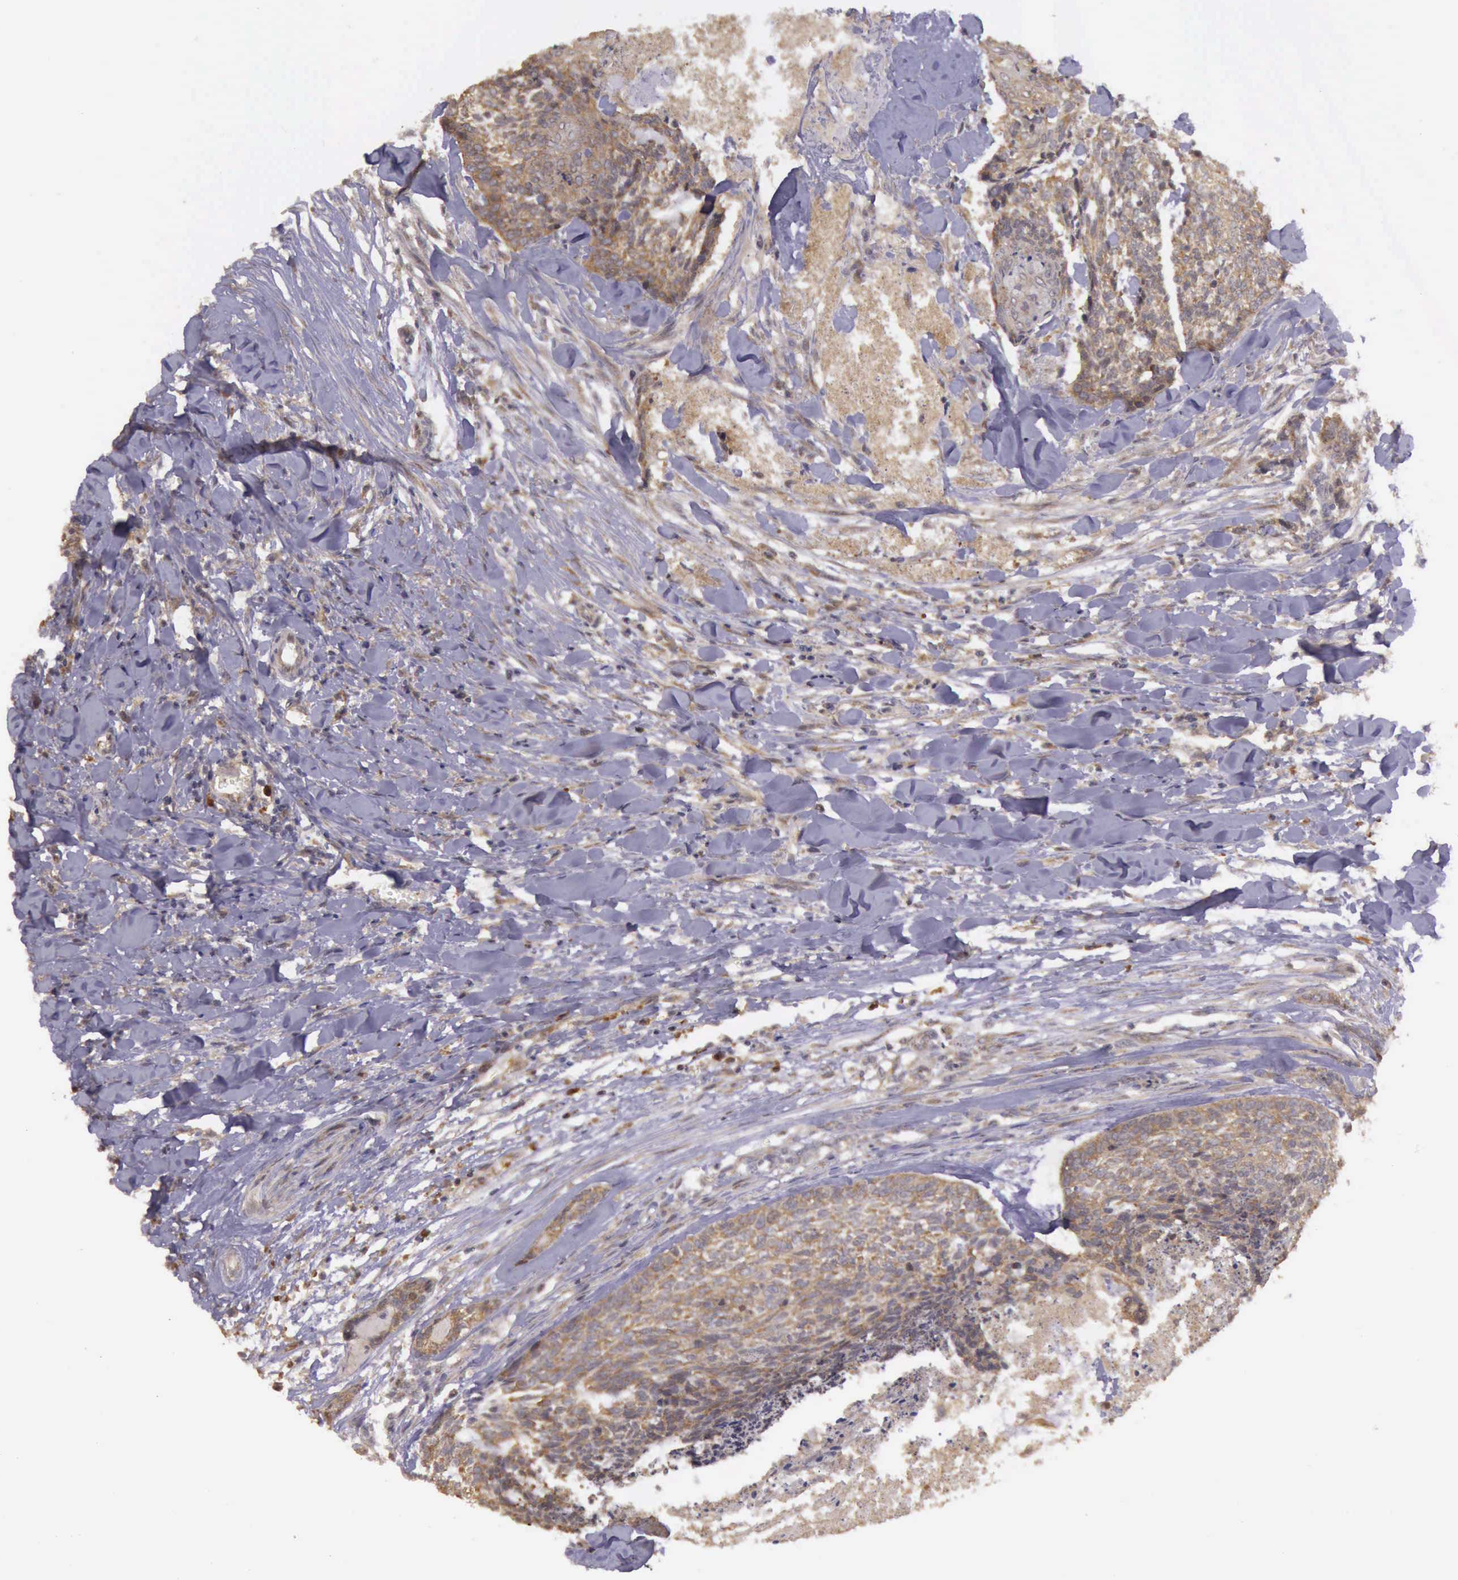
{"staining": {"intensity": "moderate", "quantity": ">75%", "location": "cytoplasmic/membranous"}, "tissue": "head and neck cancer", "cell_type": "Tumor cells", "image_type": "cancer", "snomed": [{"axis": "morphology", "description": "Squamous cell carcinoma, NOS"}, {"axis": "topography", "description": "Salivary gland"}, {"axis": "topography", "description": "Head-Neck"}], "caption": "A histopathology image of human squamous cell carcinoma (head and neck) stained for a protein demonstrates moderate cytoplasmic/membranous brown staining in tumor cells.", "gene": "EIF5", "patient": {"sex": "male", "age": 70}}